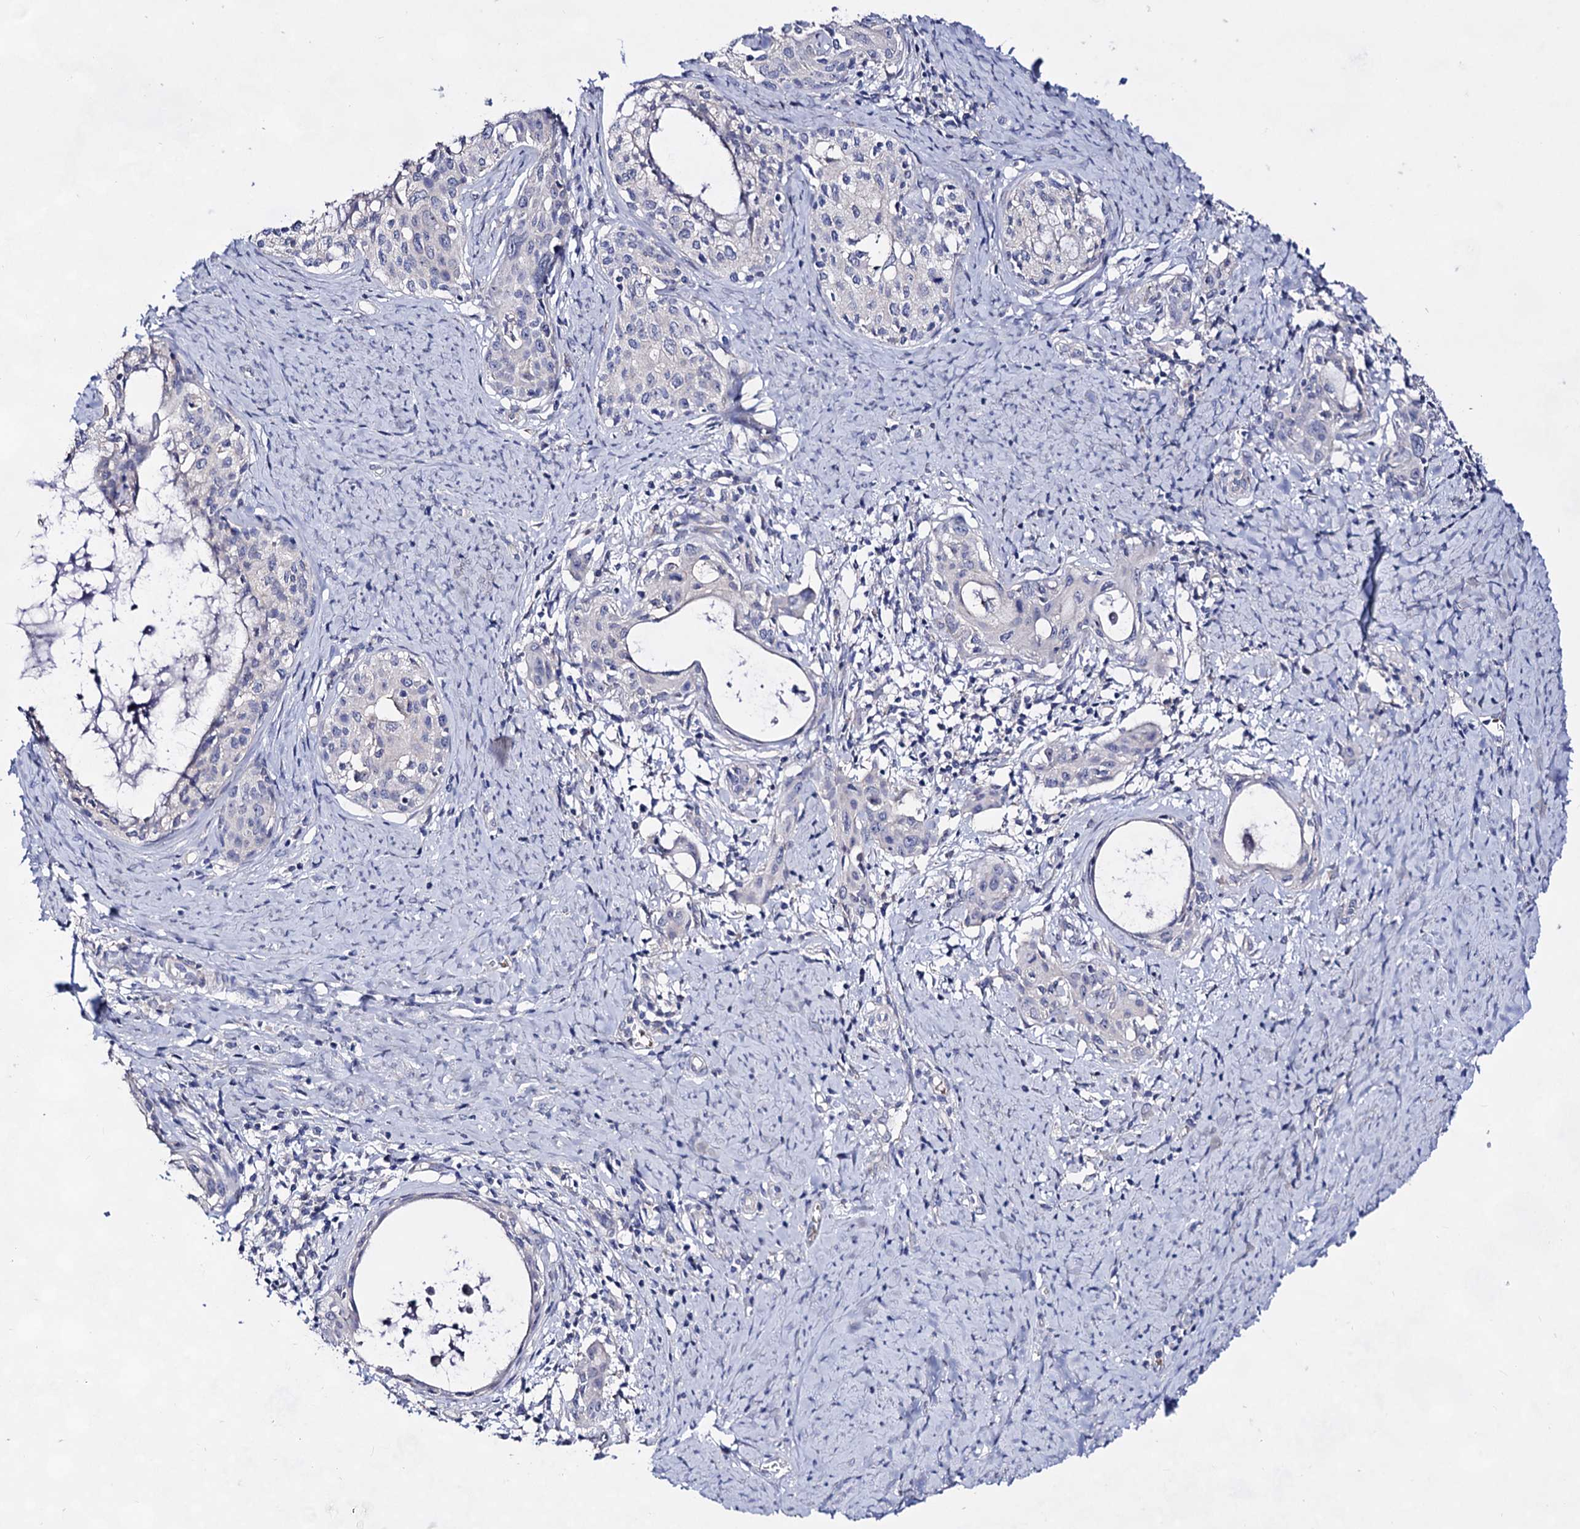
{"staining": {"intensity": "negative", "quantity": "none", "location": "none"}, "tissue": "cervical cancer", "cell_type": "Tumor cells", "image_type": "cancer", "snomed": [{"axis": "morphology", "description": "Squamous cell carcinoma, NOS"}, {"axis": "morphology", "description": "Adenocarcinoma, NOS"}, {"axis": "topography", "description": "Cervix"}], "caption": "This is a histopathology image of immunohistochemistry staining of cervical cancer, which shows no positivity in tumor cells.", "gene": "PLIN1", "patient": {"sex": "female", "age": 52}}